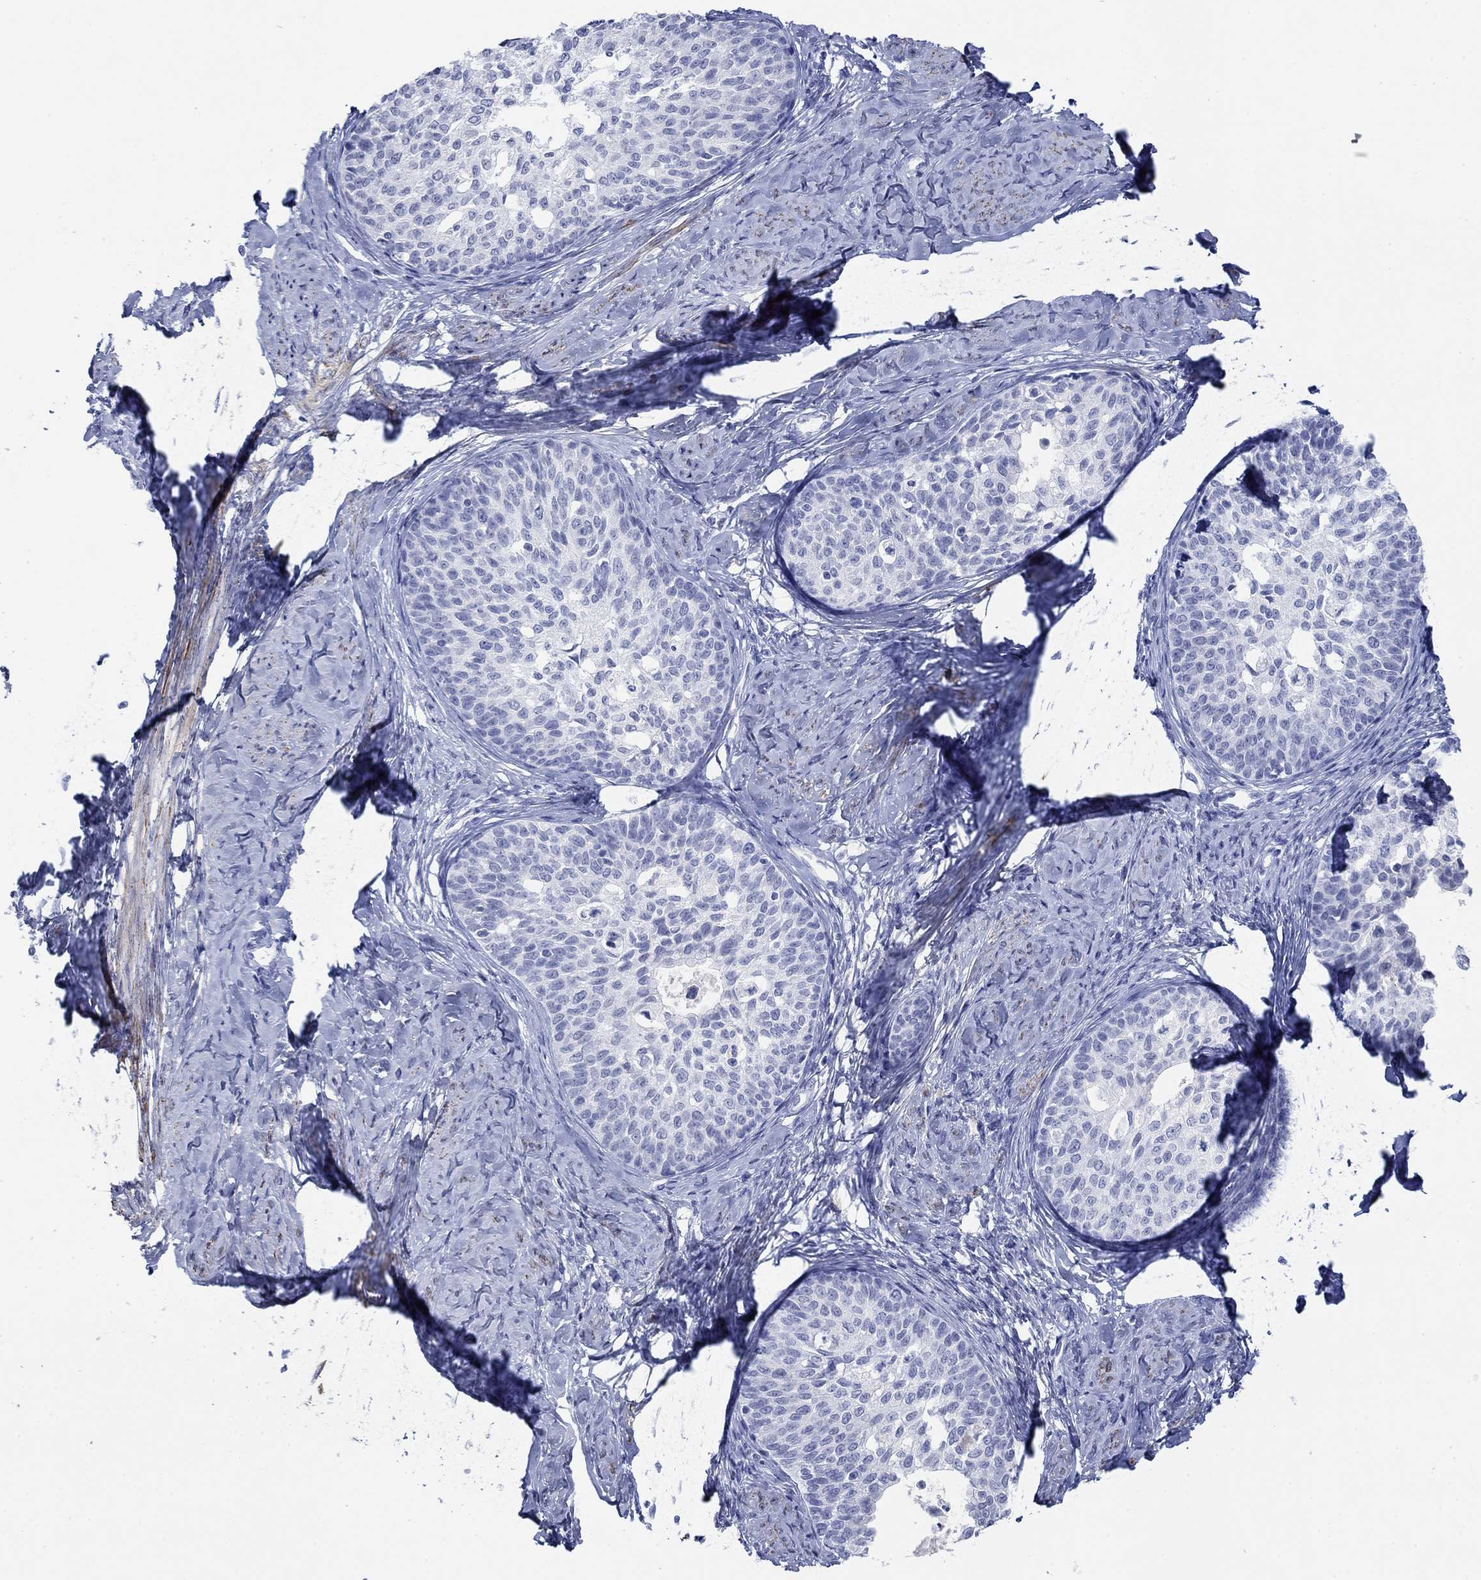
{"staining": {"intensity": "negative", "quantity": "none", "location": "none"}, "tissue": "cervical cancer", "cell_type": "Tumor cells", "image_type": "cancer", "snomed": [{"axis": "morphology", "description": "Squamous cell carcinoma, NOS"}, {"axis": "topography", "description": "Cervix"}], "caption": "Cervical squamous cell carcinoma was stained to show a protein in brown. There is no significant expression in tumor cells.", "gene": "PDYN", "patient": {"sex": "female", "age": 51}}